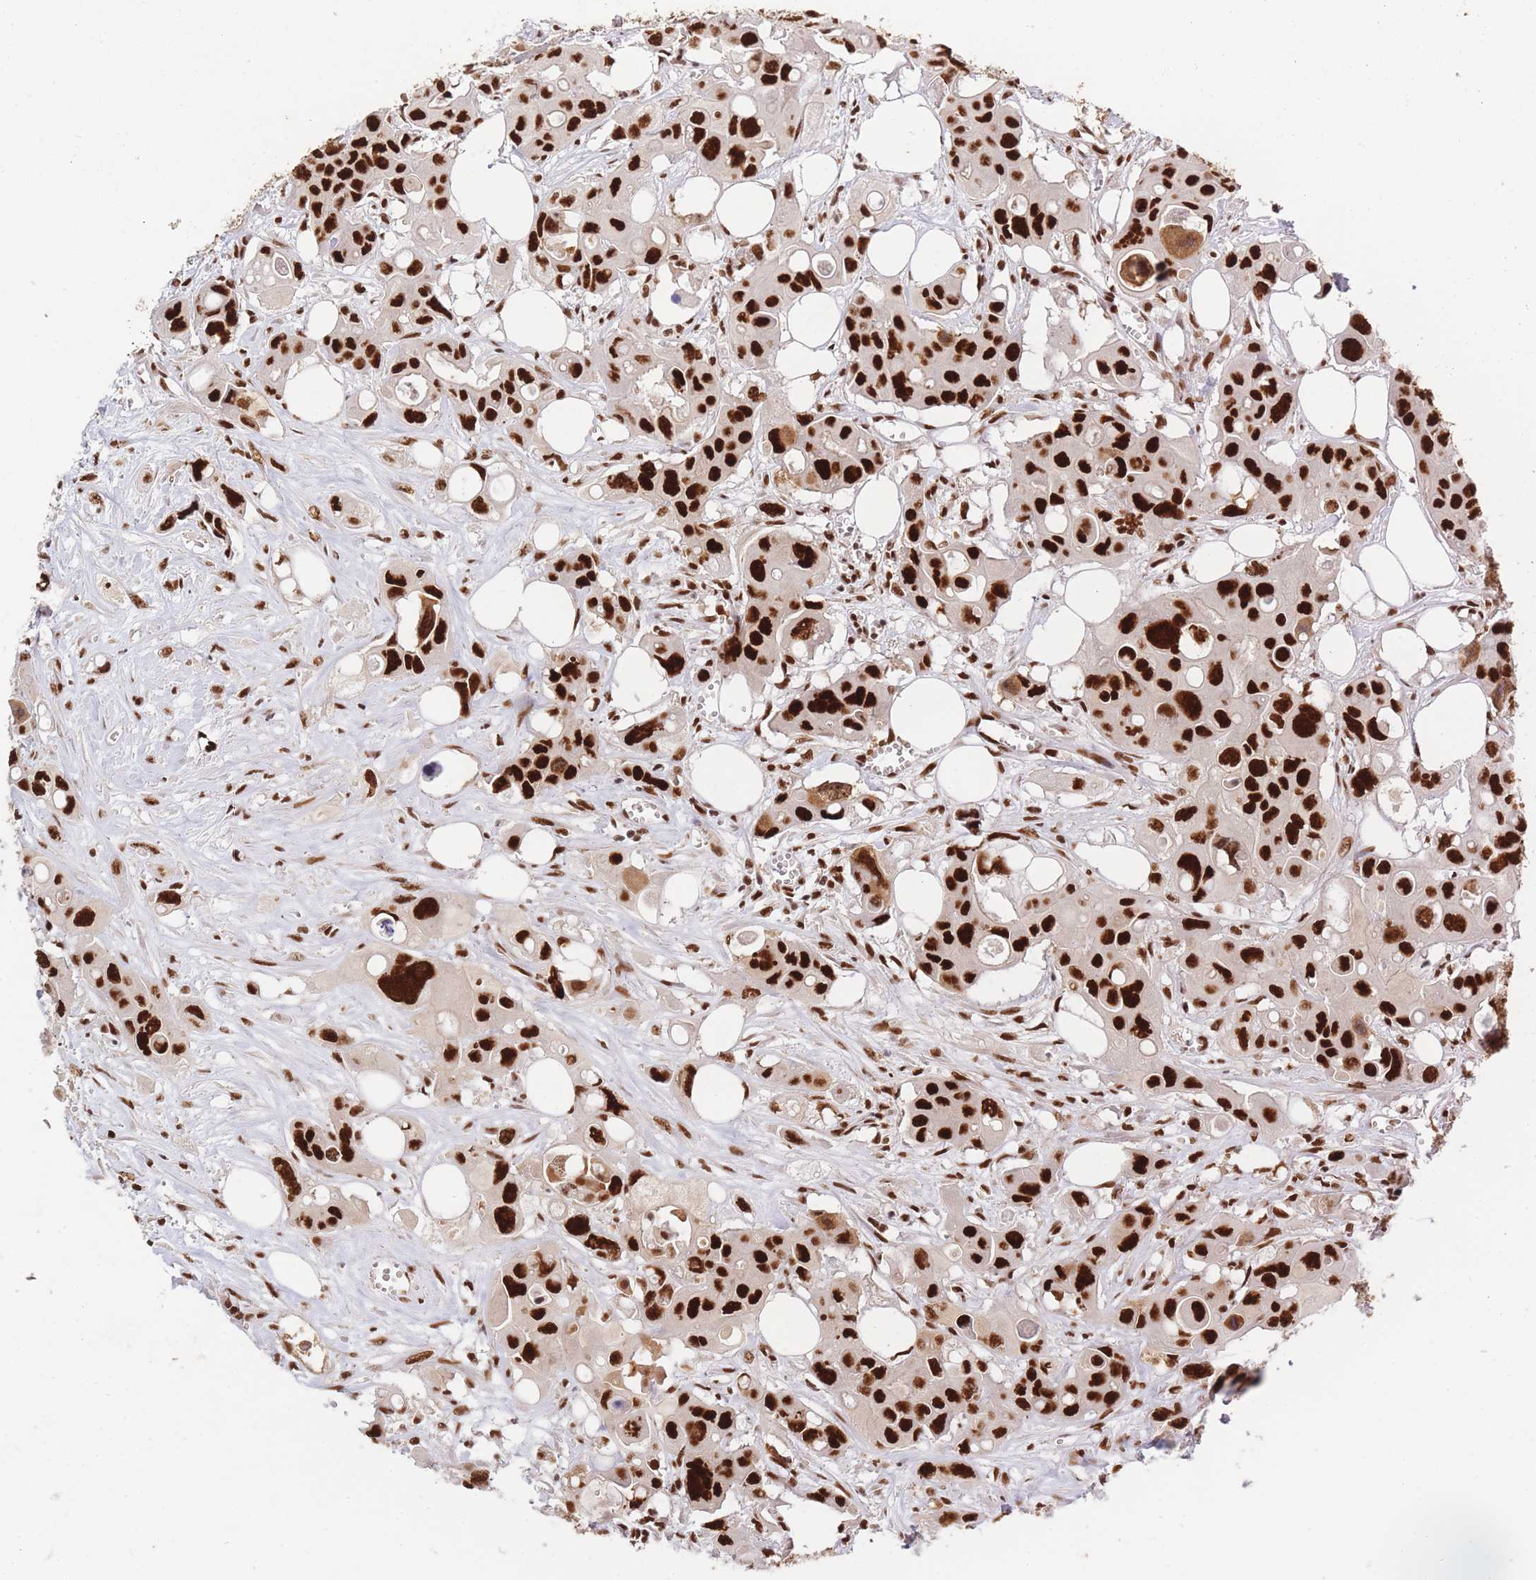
{"staining": {"intensity": "strong", "quantity": ">75%", "location": "nuclear"}, "tissue": "colorectal cancer", "cell_type": "Tumor cells", "image_type": "cancer", "snomed": [{"axis": "morphology", "description": "Adenocarcinoma, NOS"}, {"axis": "topography", "description": "Colon"}], "caption": "IHC (DAB) staining of human adenocarcinoma (colorectal) reveals strong nuclear protein staining in approximately >75% of tumor cells.", "gene": "PRKDC", "patient": {"sex": "male", "age": 77}}